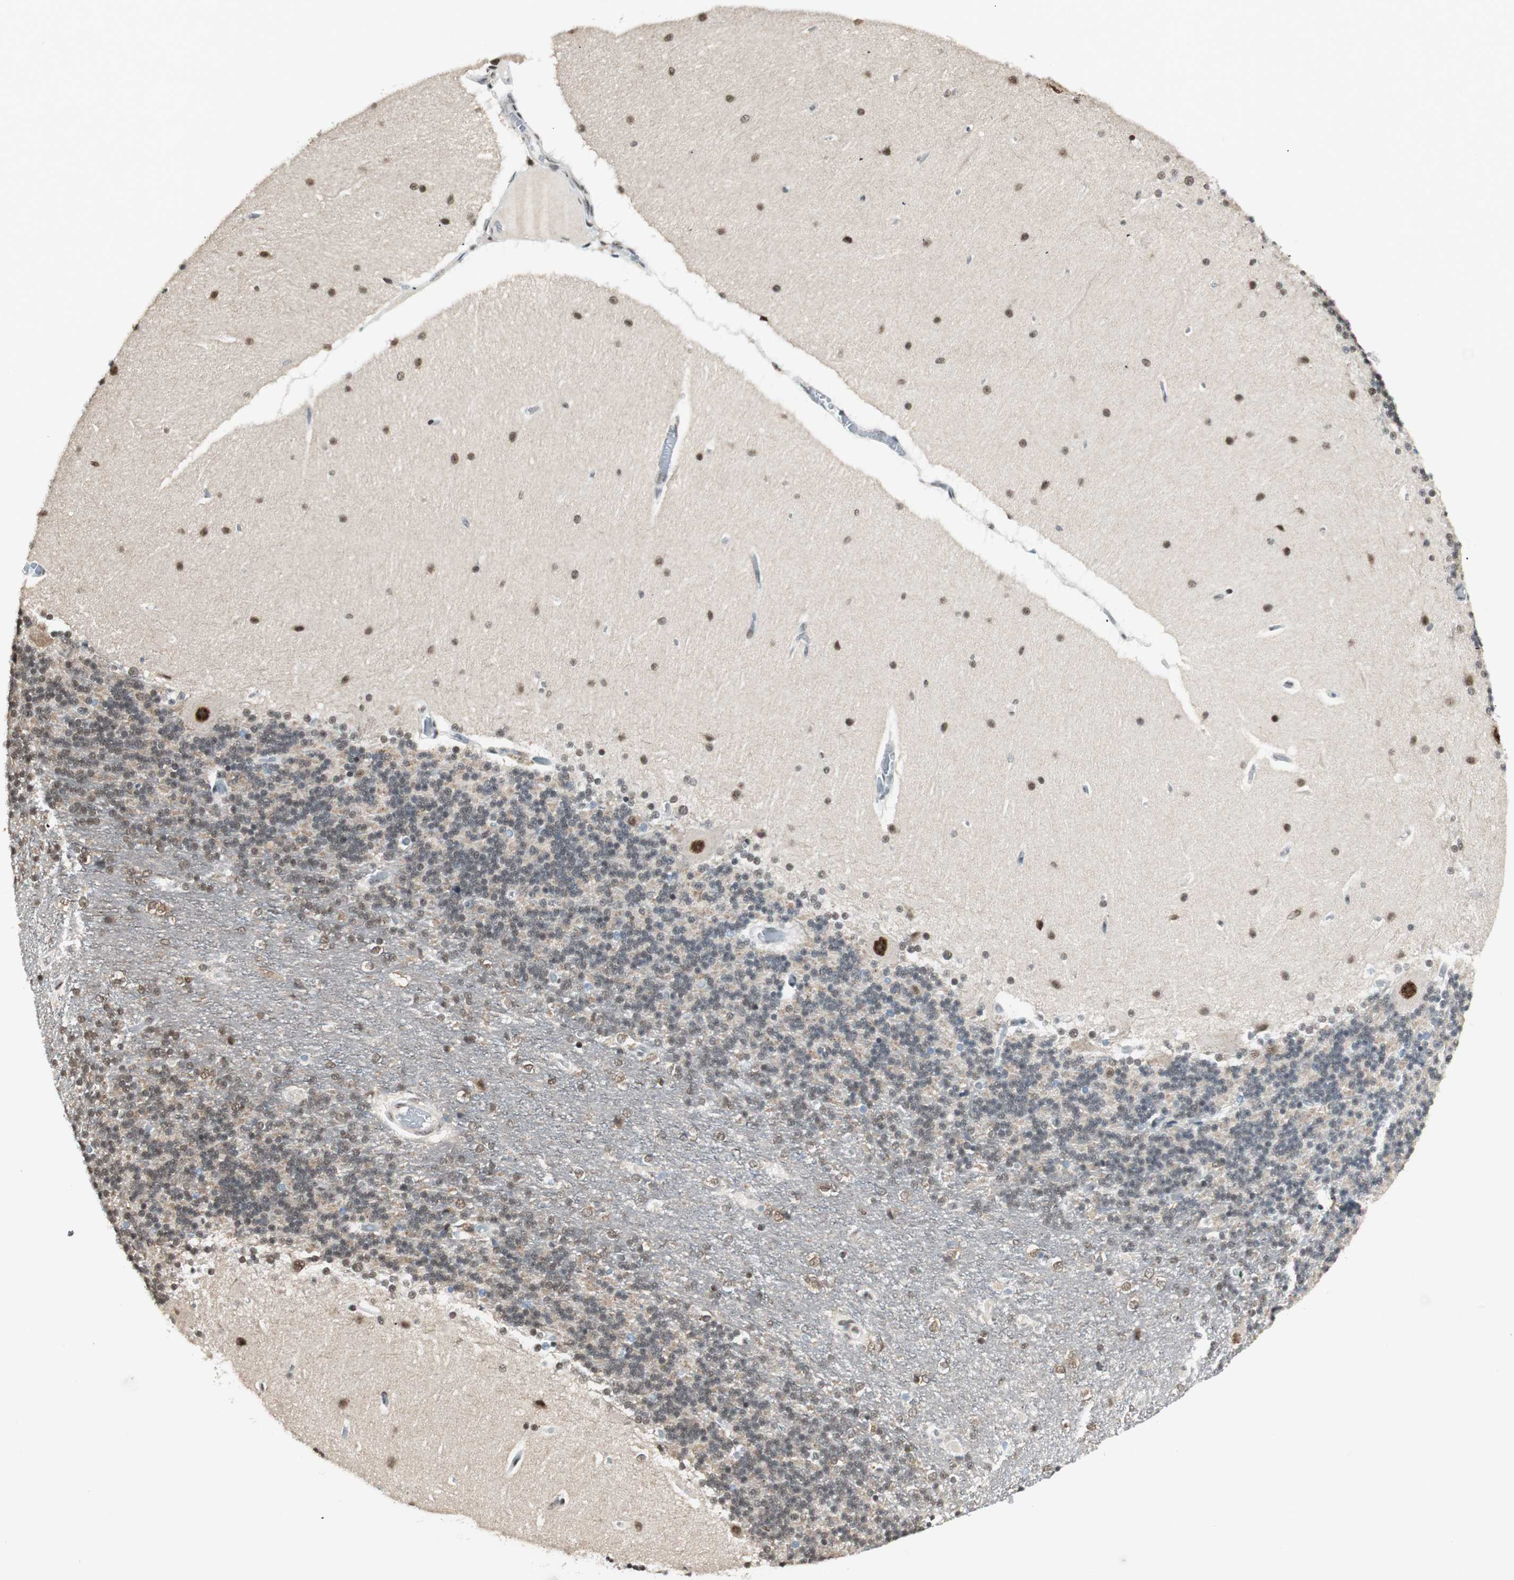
{"staining": {"intensity": "moderate", "quantity": "25%-75%", "location": "nuclear"}, "tissue": "cerebellum", "cell_type": "Cells in granular layer", "image_type": "normal", "snomed": [{"axis": "morphology", "description": "Normal tissue, NOS"}, {"axis": "topography", "description": "Cerebellum"}], "caption": "Immunohistochemical staining of unremarkable cerebellum exhibits 25%-75% levels of moderate nuclear protein positivity in about 25%-75% of cells in granular layer.", "gene": "SMARCE1", "patient": {"sex": "female", "age": 54}}